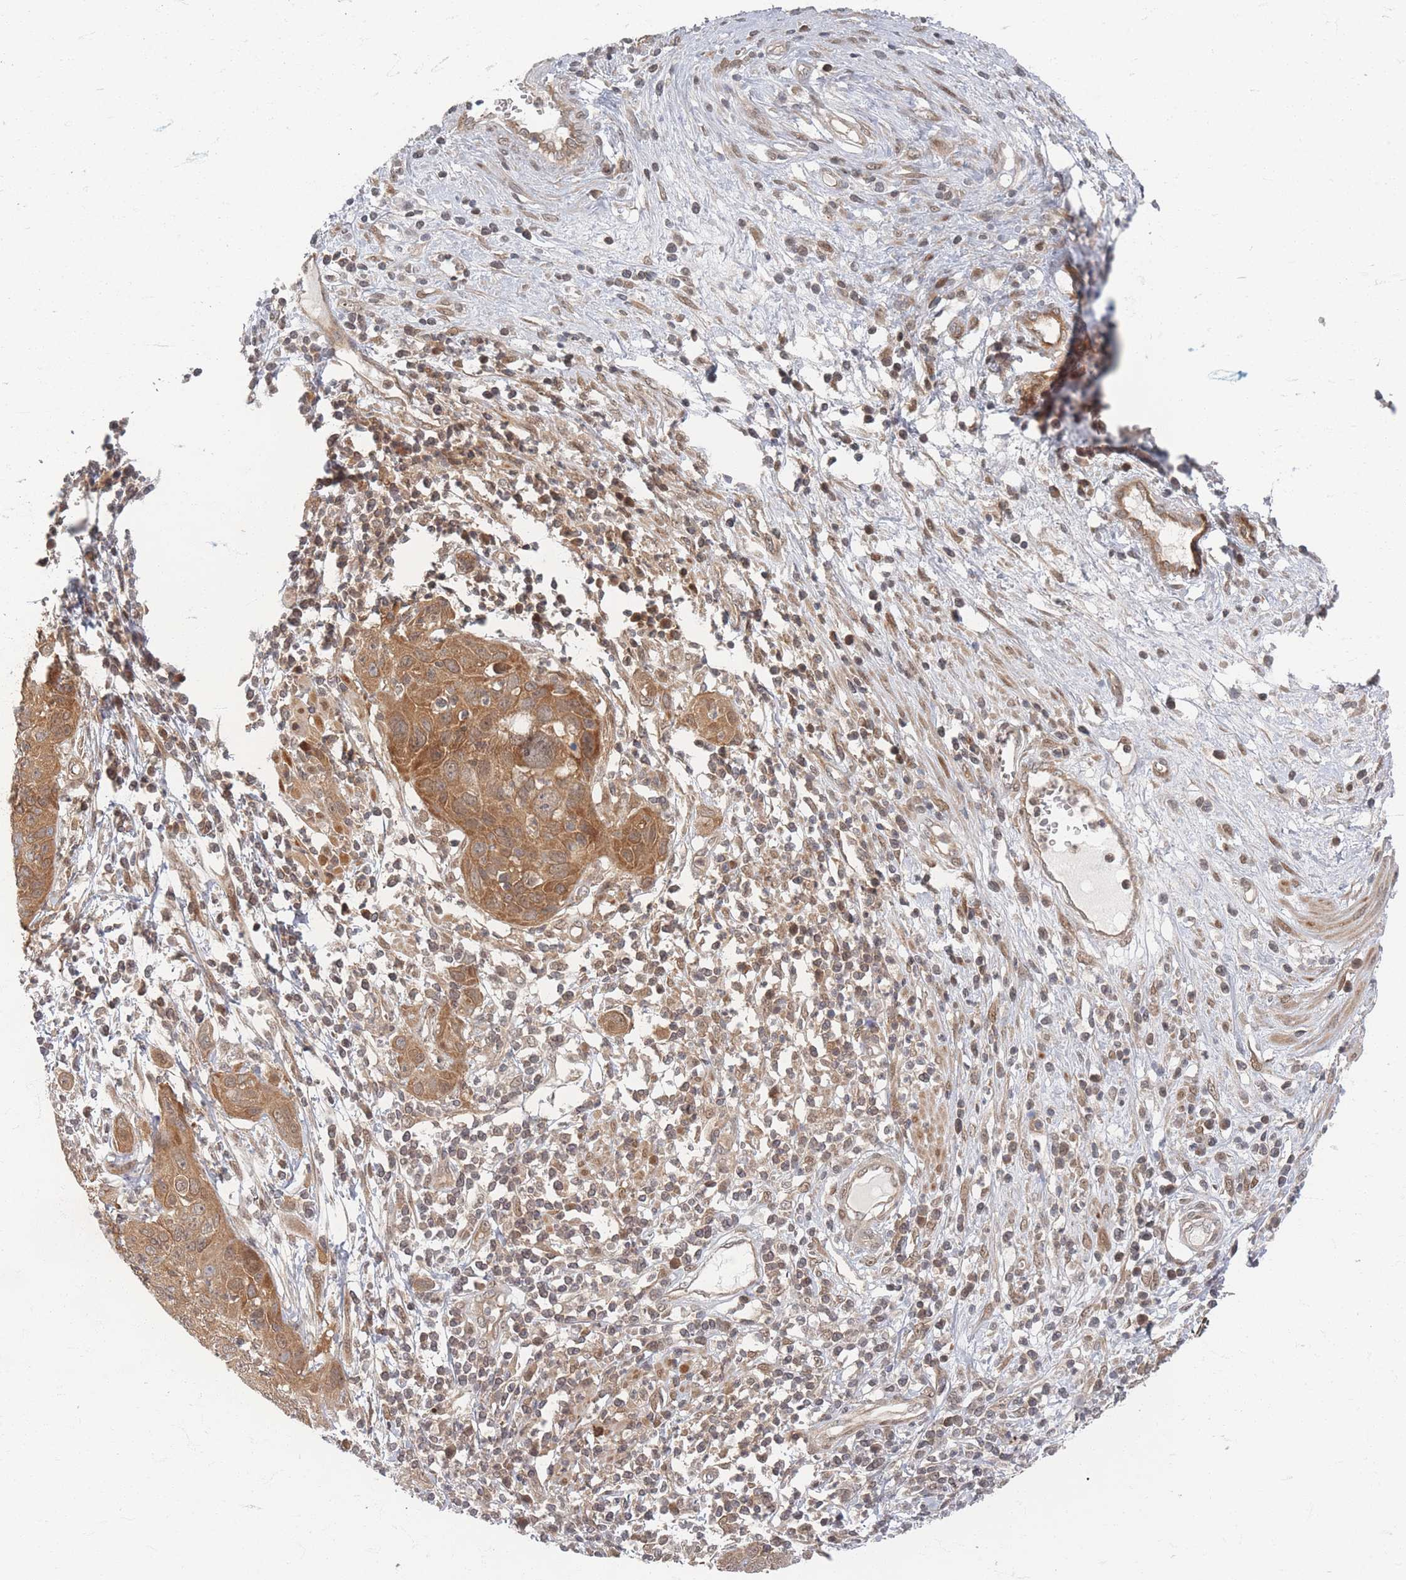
{"staining": {"intensity": "moderate", "quantity": ">75%", "location": "cytoplasmic/membranous"}, "tissue": "cervical cancer", "cell_type": "Tumor cells", "image_type": "cancer", "snomed": [{"axis": "morphology", "description": "Squamous cell carcinoma, NOS"}, {"axis": "topography", "description": "Cervix"}], "caption": "Protein staining shows moderate cytoplasmic/membranous expression in about >75% of tumor cells in cervical squamous cell carcinoma. Using DAB (3,3'-diaminobenzidine) (brown) and hematoxylin (blue) stains, captured at high magnification using brightfield microscopy.", "gene": "PSMD9", "patient": {"sex": "female", "age": 36}}